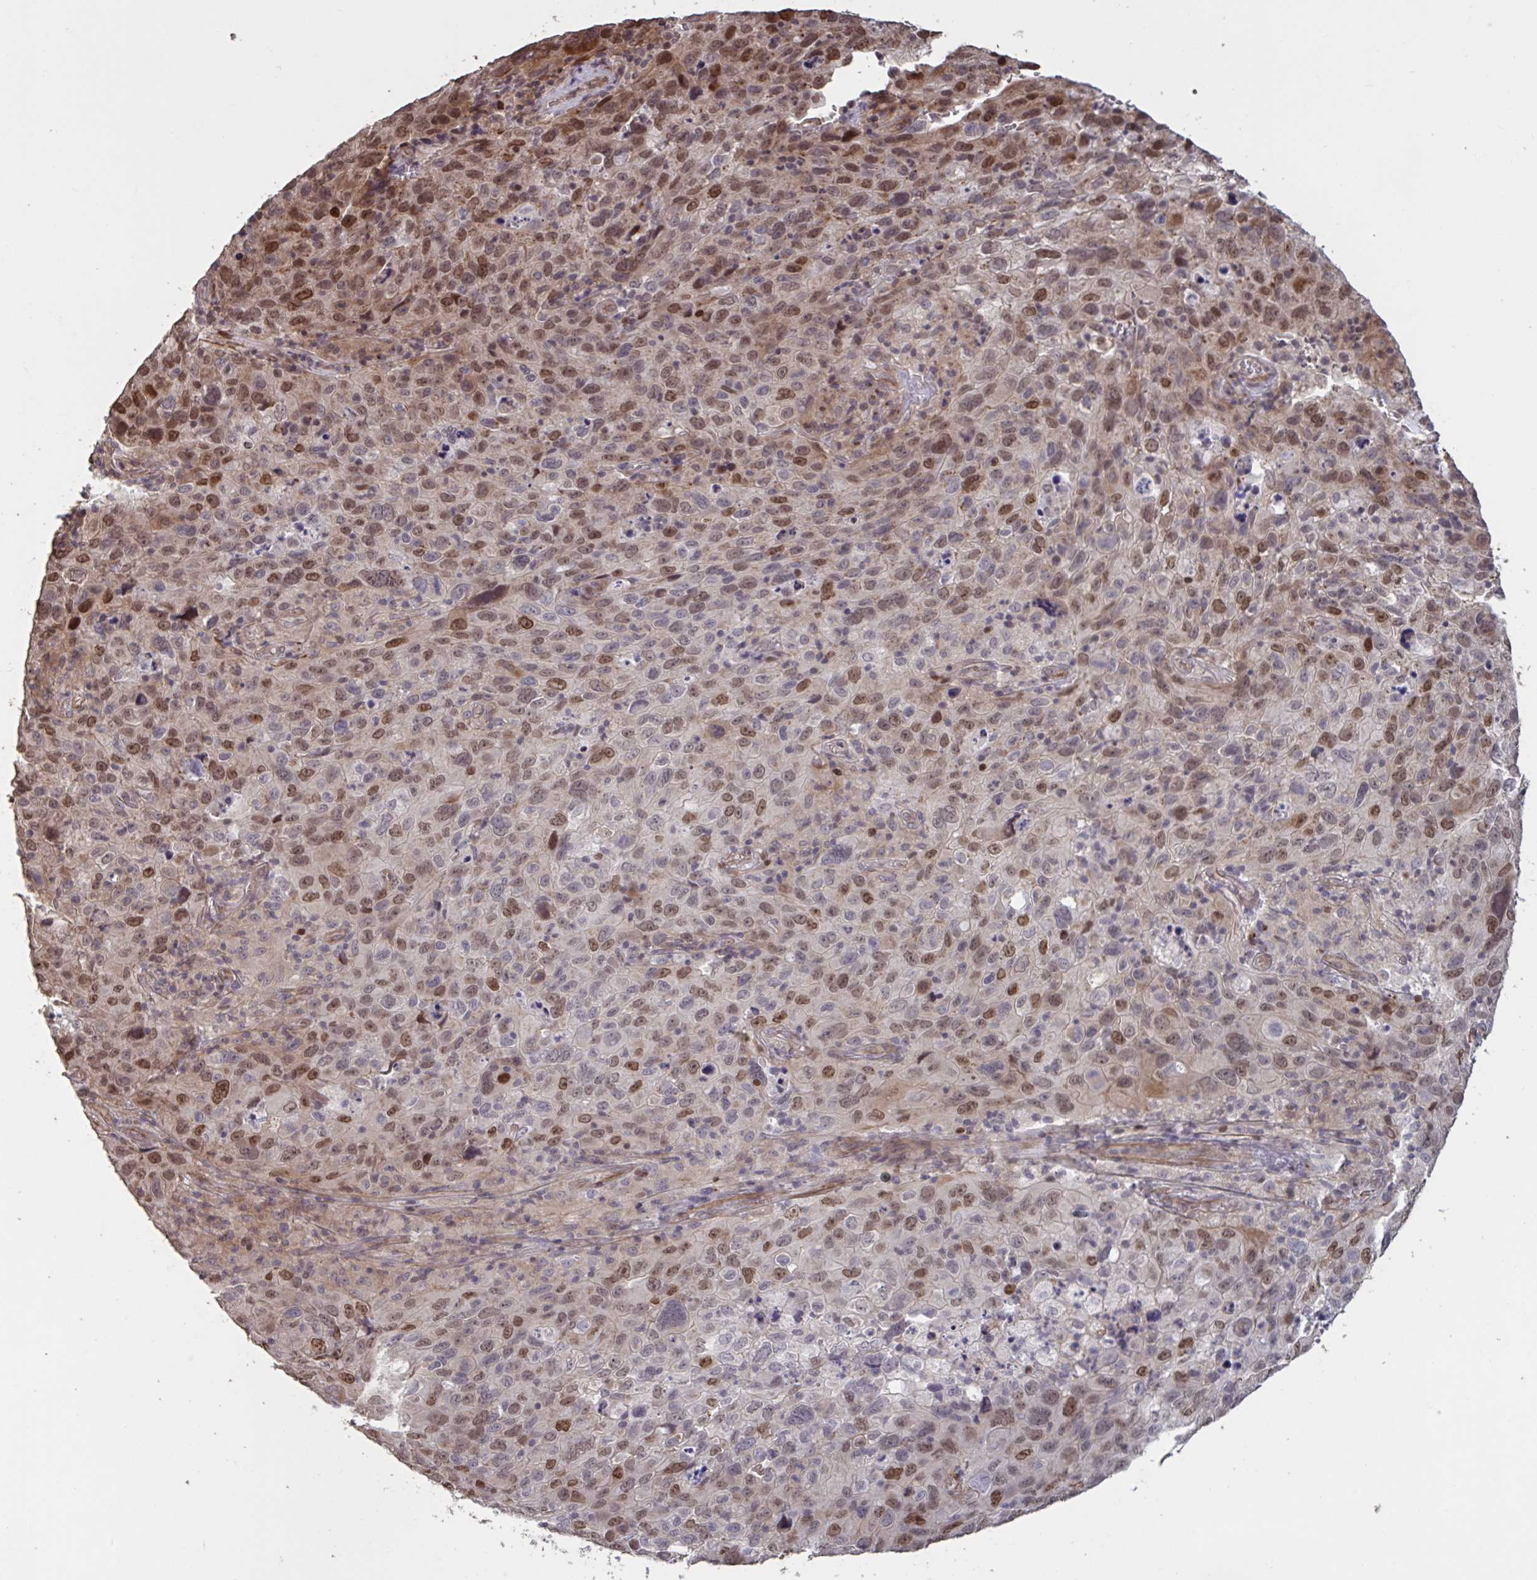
{"staining": {"intensity": "moderate", "quantity": "25%-75%", "location": "nuclear"}, "tissue": "cervical cancer", "cell_type": "Tumor cells", "image_type": "cancer", "snomed": [{"axis": "morphology", "description": "Squamous cell carcinoma, NOS"}, {"axis": "topography", "description": "Cervix"}], "caption": "About 25%-75% of tumor cells in human squamous cell carcinoma (cervical) reveal moderate nuclear protein positivity as visualized by brown immunohistochemical staining.", "gene": "IPO5", "patient": {"sex": "female", "age": 44}}